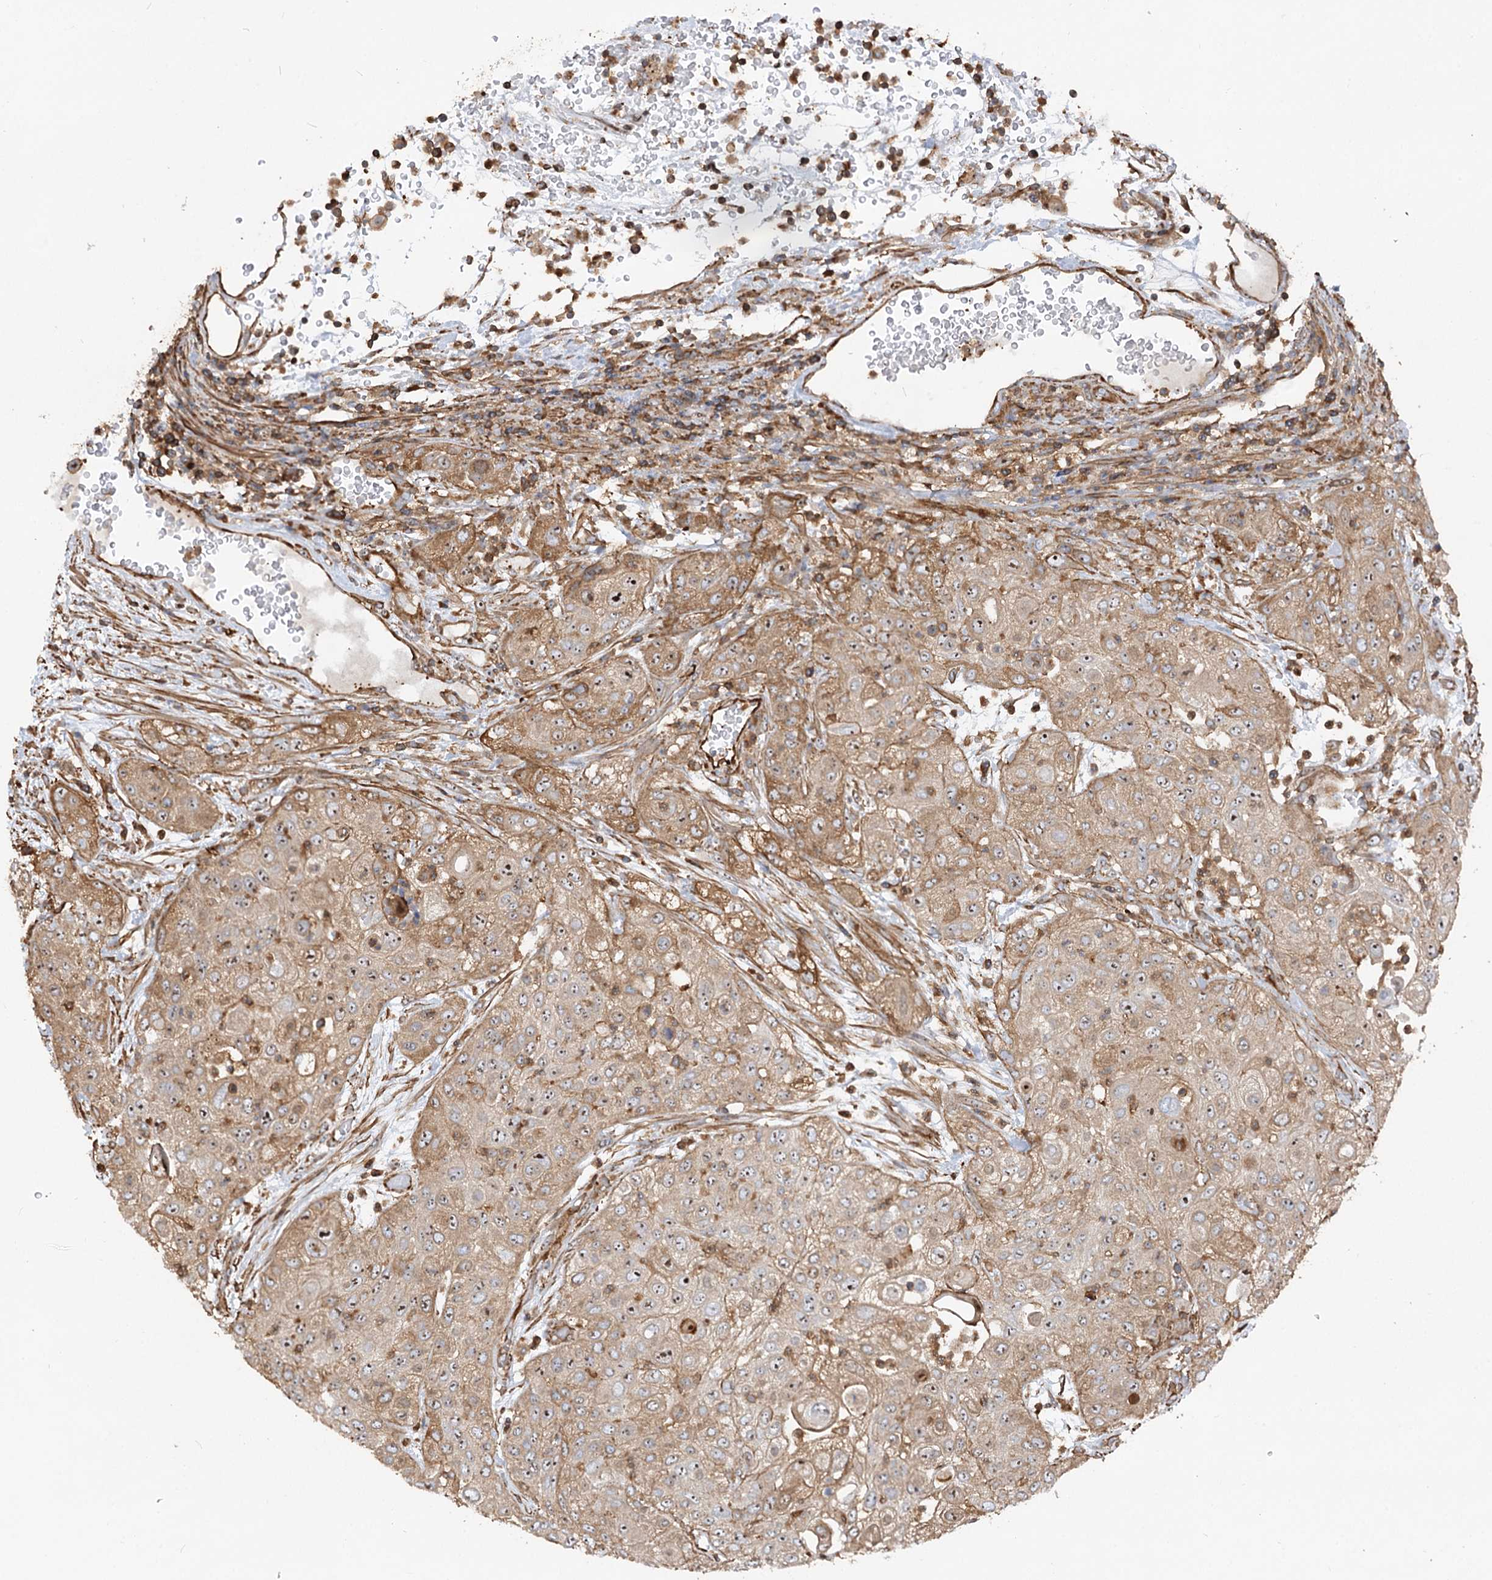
{"staining": {"intensity": "moderate", "quantity": ">75%", "location": "cytoplasmic/membranous,nuclear"}, "tissue": "urothelial cancer", "cell_type": "Tumor cells", "image_type": "cancer", "snomed": [{"axis": "morphology", "description": "Urothelial carcinoma, High grade"}, {"axis": "topography", "description": "Urinary bladder"}], "caption": "The photomicrograph shows a brown stain indicating the presence of a protein in the cytoplasmic/membranous and nuclear of tumor cells in urothelial cancer. The staining was performed using DAB (3,3'-diaminobenzidine), with brown indicating positive protein expression. Nuclei are stained blue with hematoxylin.", "gene": "WDR36", "patient": {"sex": "female", "age": 79}}